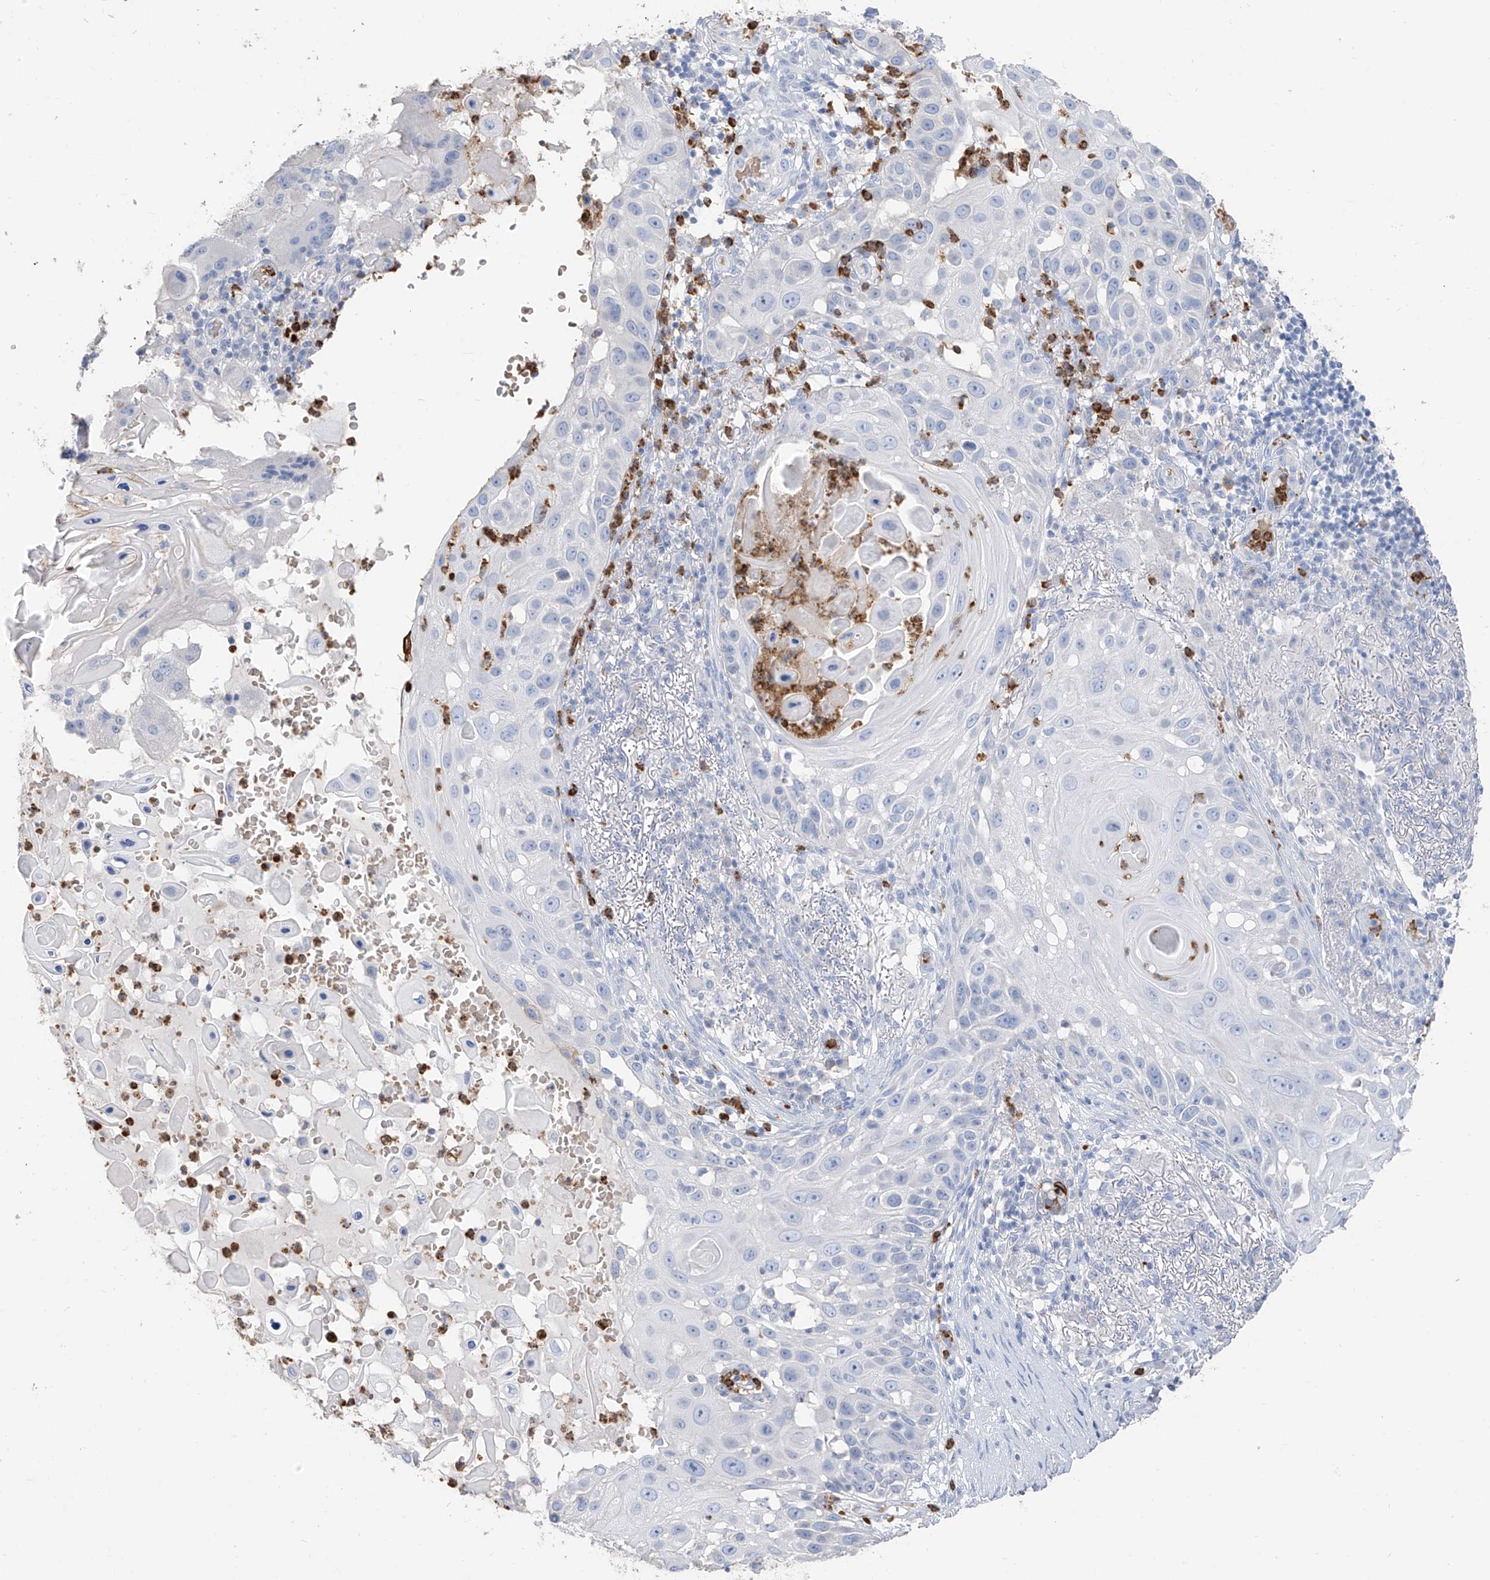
{"staining": {"intensity": "negative", "quantity": "none", "location": "none"}, "tissue": "skin cancer", "cell_type": "Tumor cells", "image_type": "cancer", "snomed": [{"axis": "morphology", "description": "Squamous cell carcinoma, NOS"}, {"axis": "topography", "description": "Skin"}], "caption": "Immunohistochemistry of human skin cancer demonstrates no staining in tumor cells. The staining is performed using DAB brown chromogen with nuclei counter-stained in using hematoxylin.", "gene": "PAFAH1B3", "patient": {"sex": "female", "age": 44}}